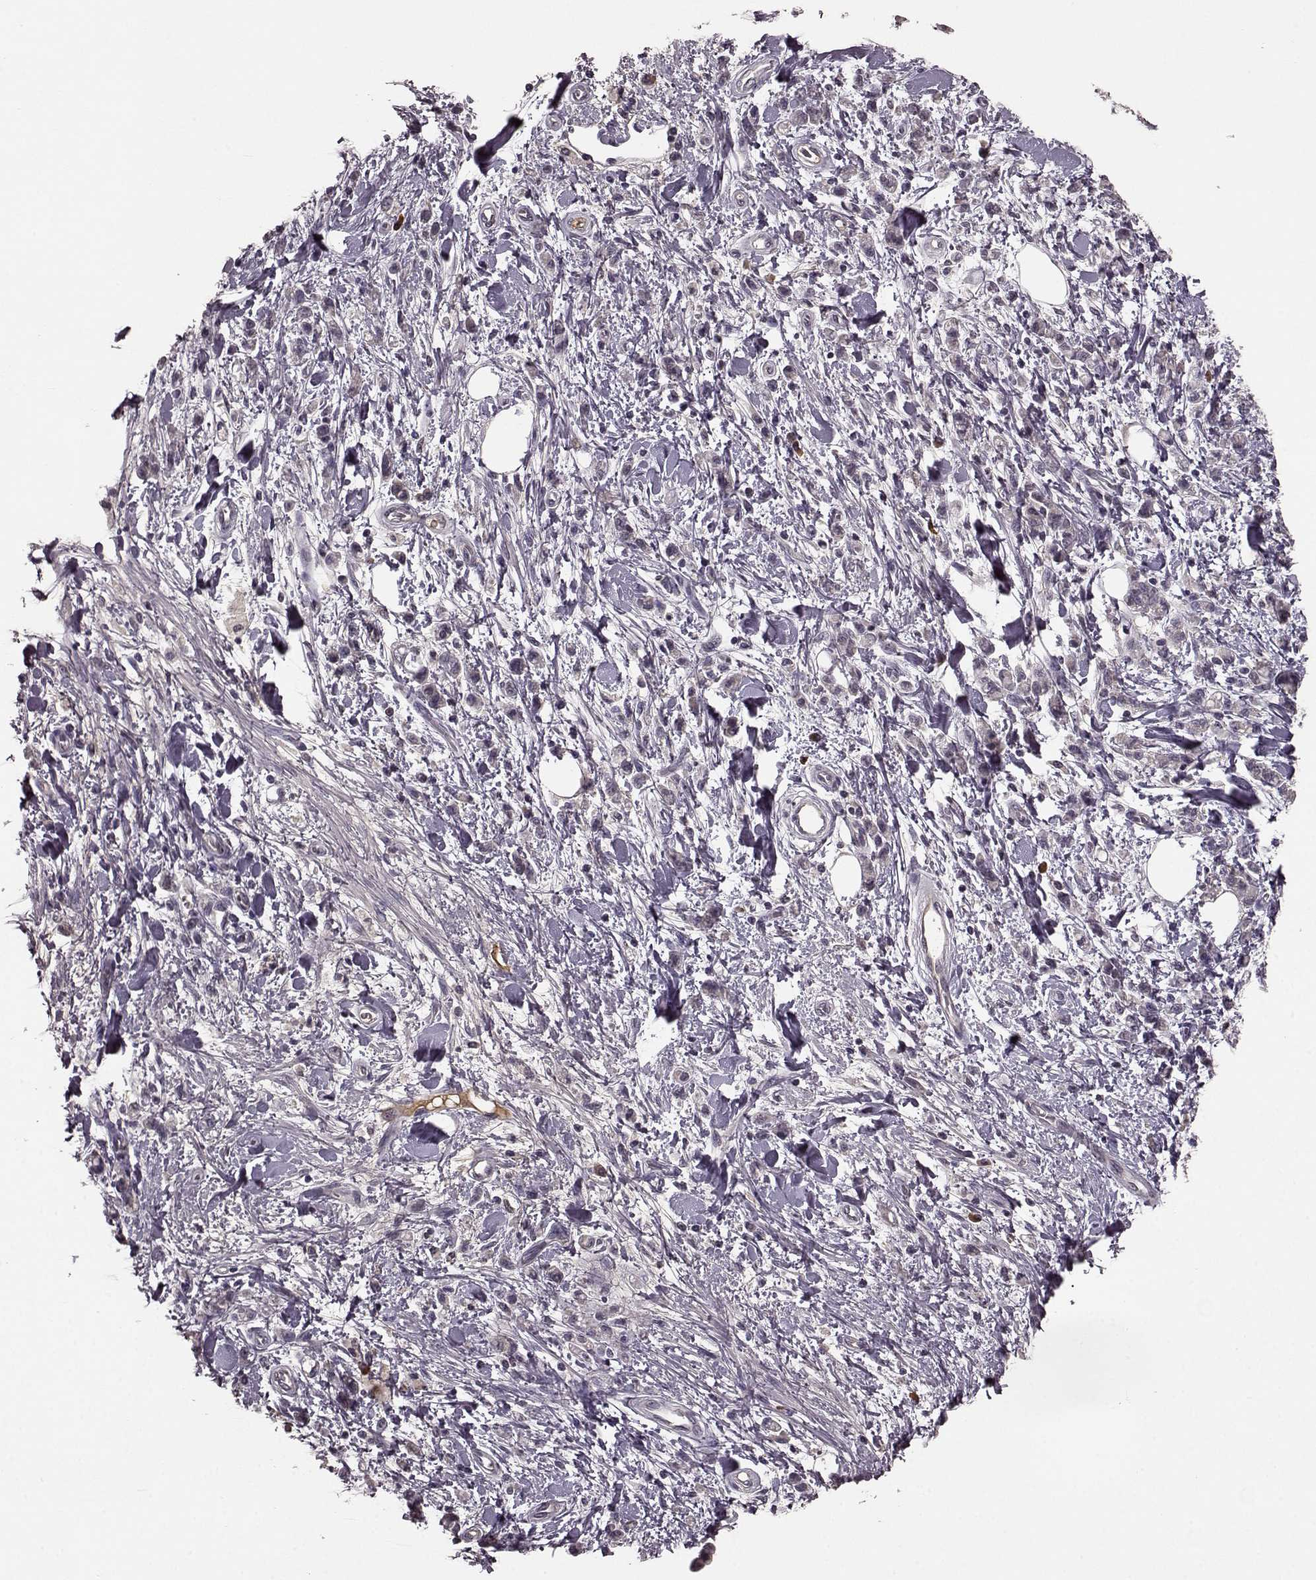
{"staining": {"intensity": "negative", "quantity": "none", "location": "none"}, "tissue": "stomach cancer", "cell_type": "Tumor cells", "image_type": "cancer", "snomed": [{"axis": "morphology", "description": "Adenocarcinoma, NOS"}, {"axis": "topography", "description": "Stomach"}], "caption": "Photomicrograph shows no protein staining in tumor cells of adenocarcinoma (stomach) tissue.", "gene": "NRL", "patient": {"sex": "male", "age": 77}}